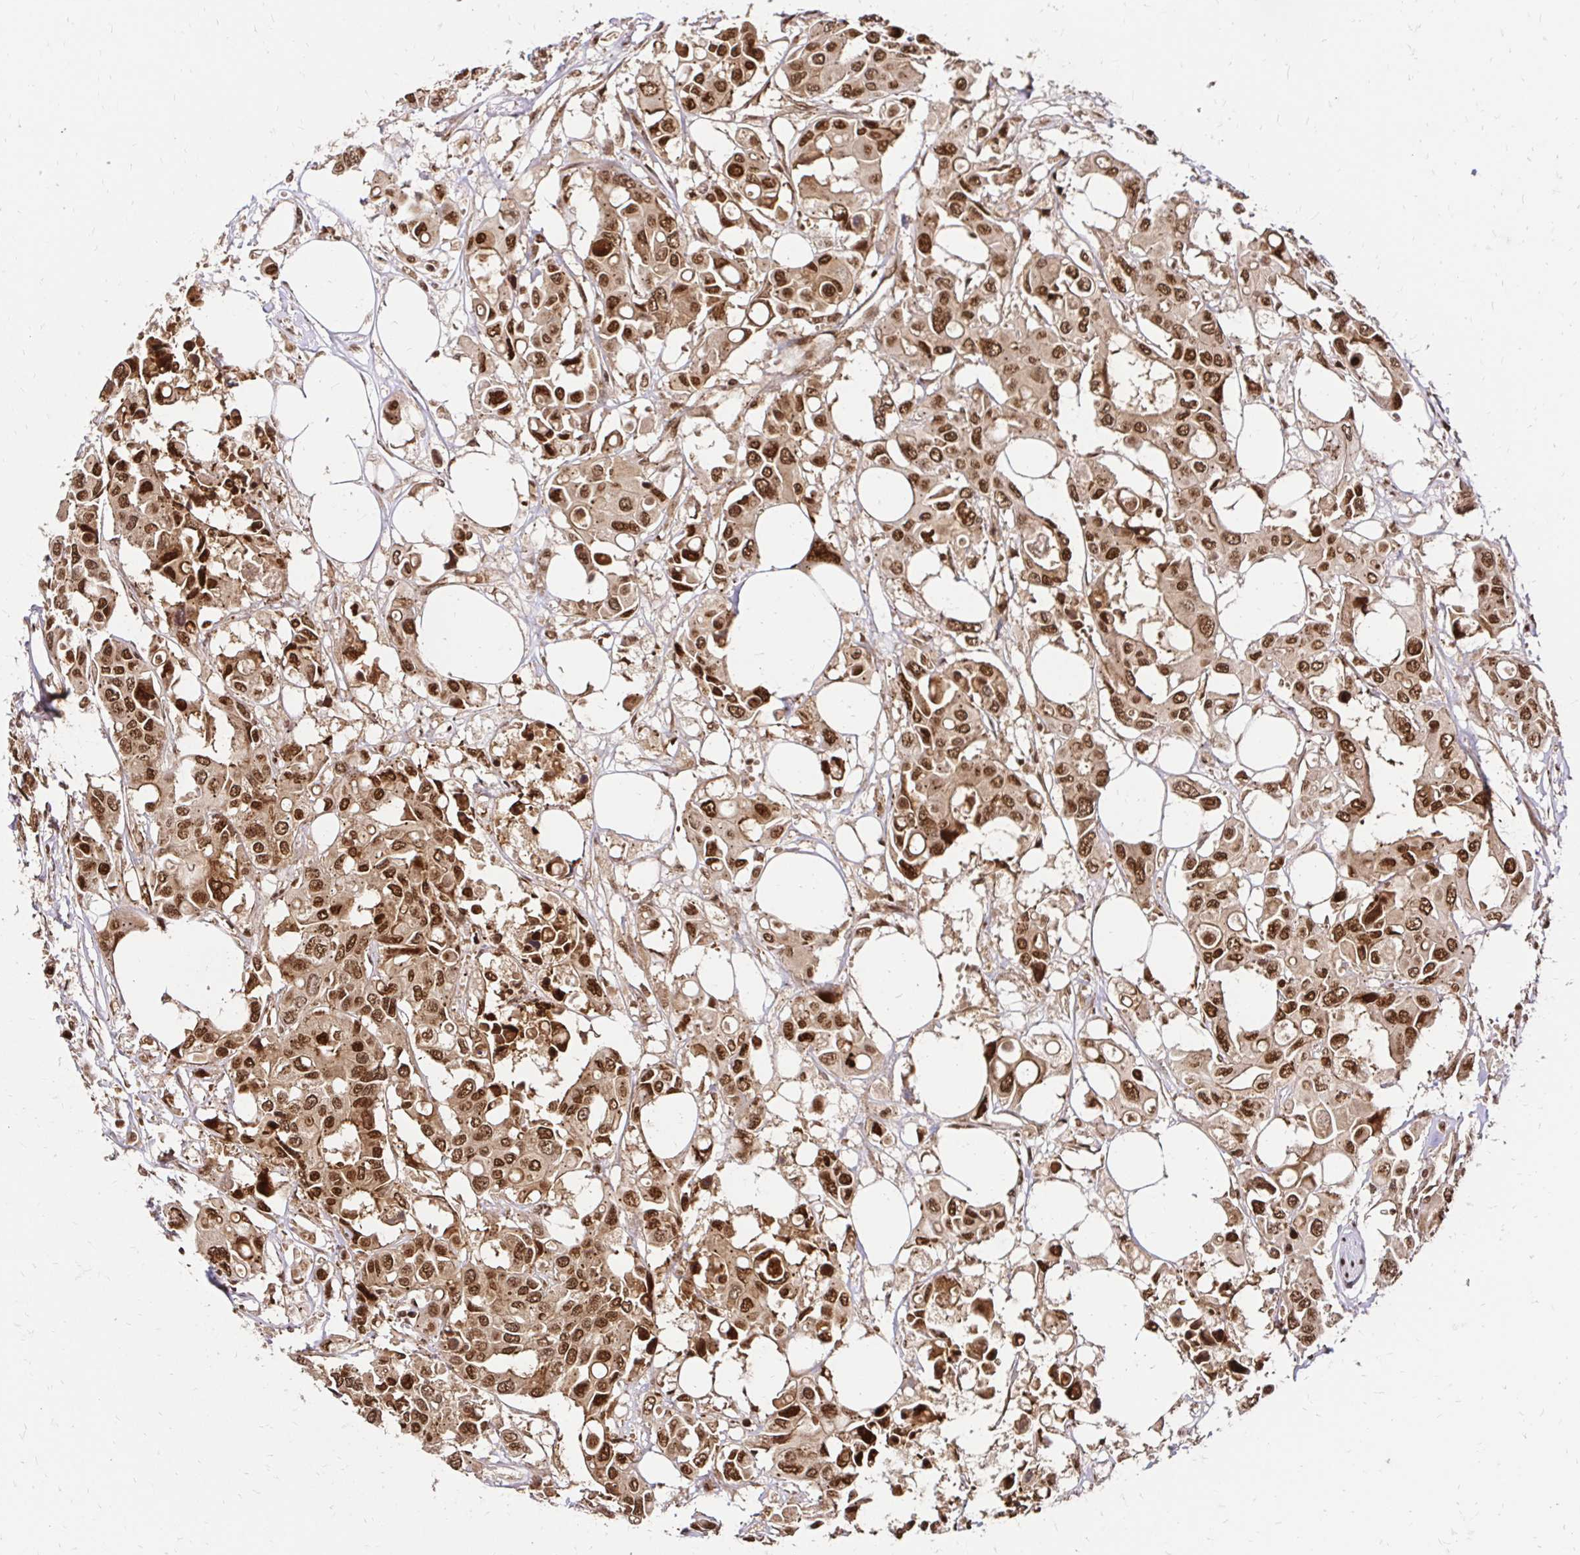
{"staining": {"intensity": "strong", "quantity": ">75%", "location": "nuclear"}, "tissue": "colorectal cancer", "cell_type": "Tumor cells", "image_type": "cancer", "snomed": [{"axis": "morphology", "description": "Adenocarcinoma, NOS"}, {"axis": "topography", "description": "Colon"}], "caption": "The micrograph shows staining of colorectal adenocarcinoma, revealing strong nuclear protein staining (brown color) within tumor cells.", "gene": "GLYR1", "patient": {"sex": "male", "age": 77}}